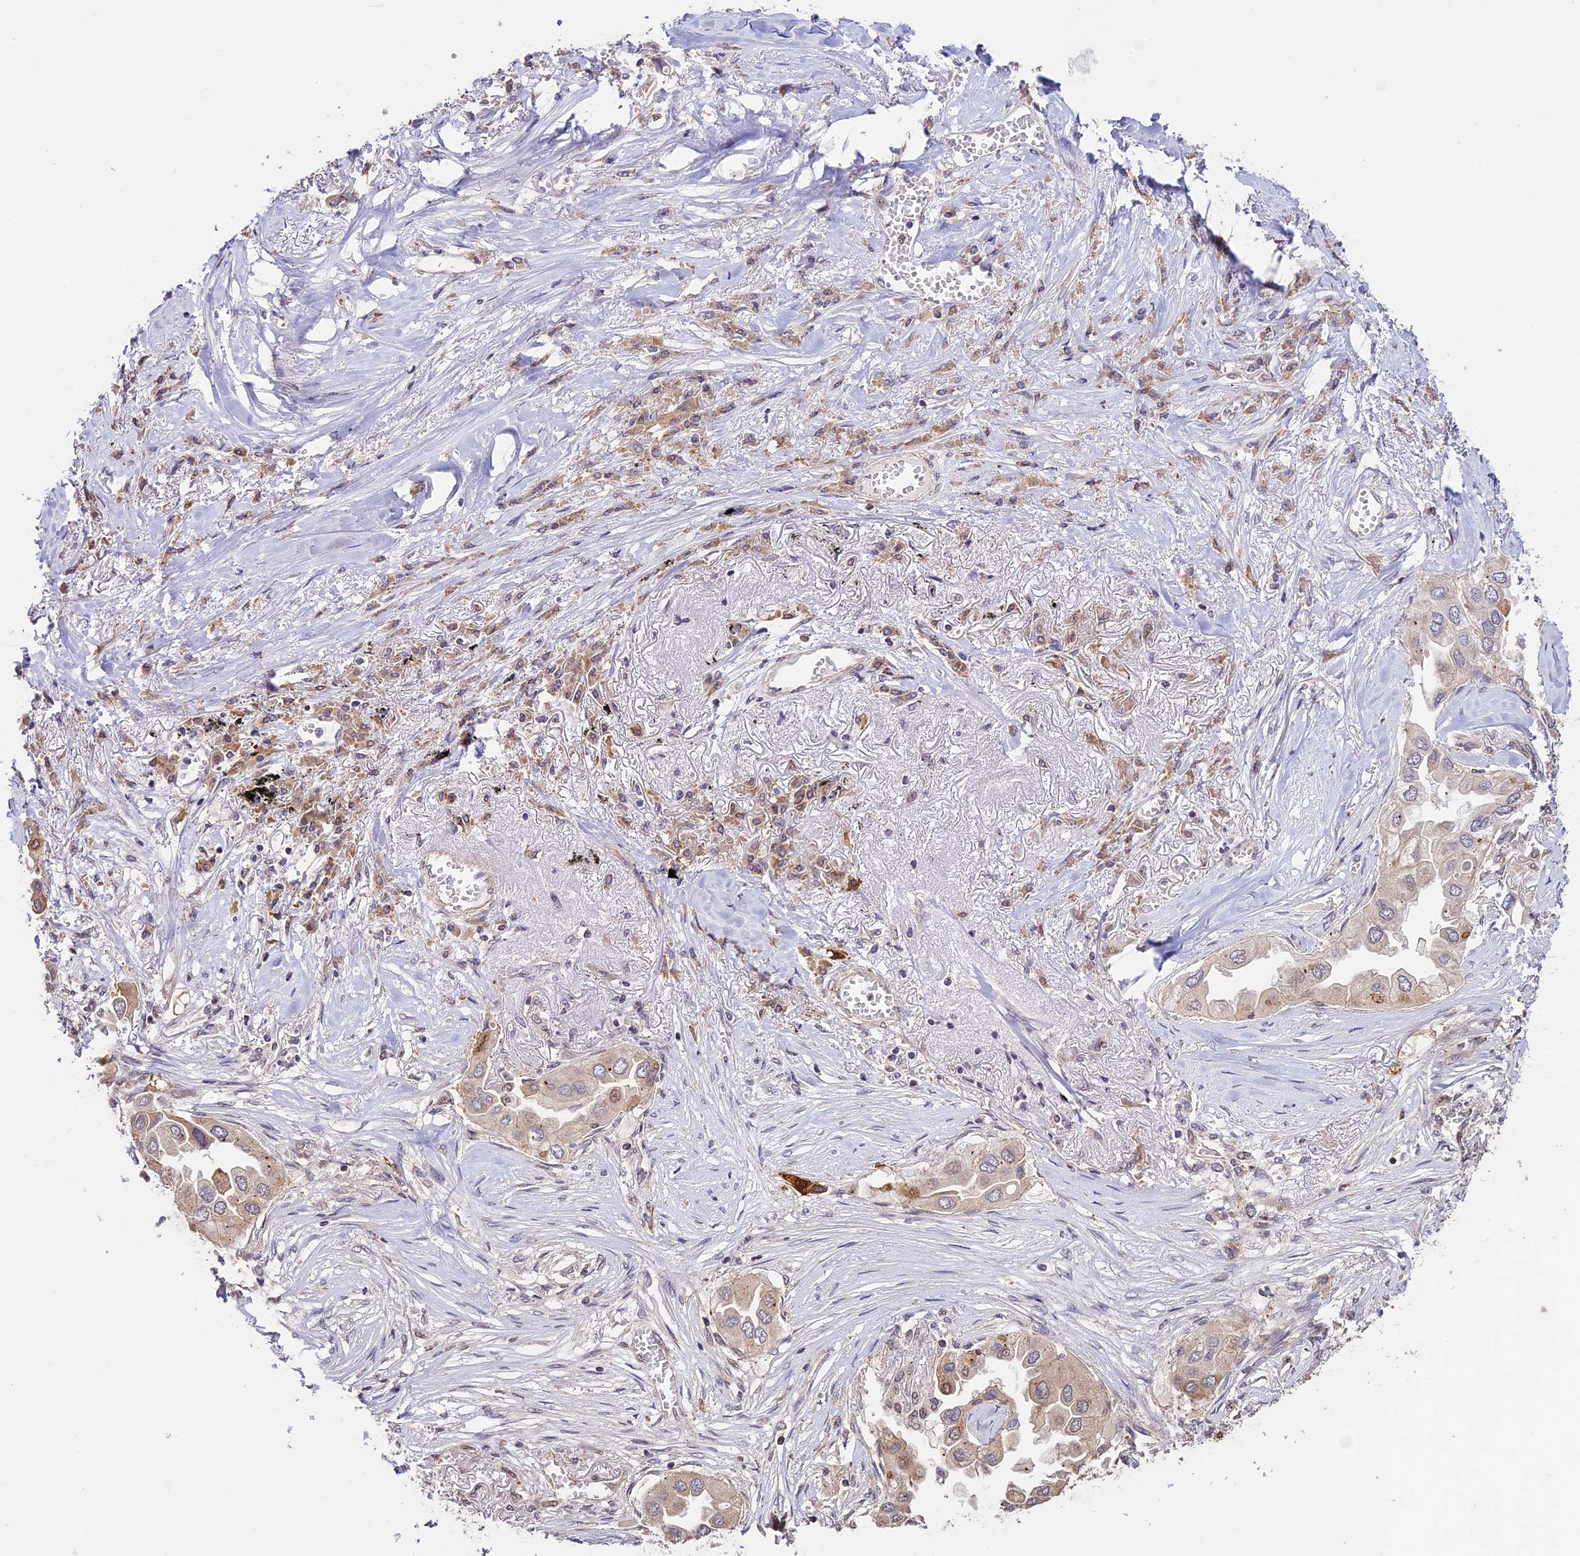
{"staining": {"intensity": "moderate", "quantity": "<25%", "location": "cytoplasmic/membranous"}, "tissue": "lung cancer", "cell_type": "Tumor cells", "image_type": "cancer", "snomed": [{"axis": "morphology", "description": "Adenocarcinoma, NOS"}, {"axis": "topography", "description": "Lung"}], "caption": "The histopathology image shows a brown stain indicating the presence of a protein in the cytoplasmic/membranous of tumor cells in adenocarcinoma (lung).", "gene": "BCAS4", "patient": {"sex": "female", "age": 76}}